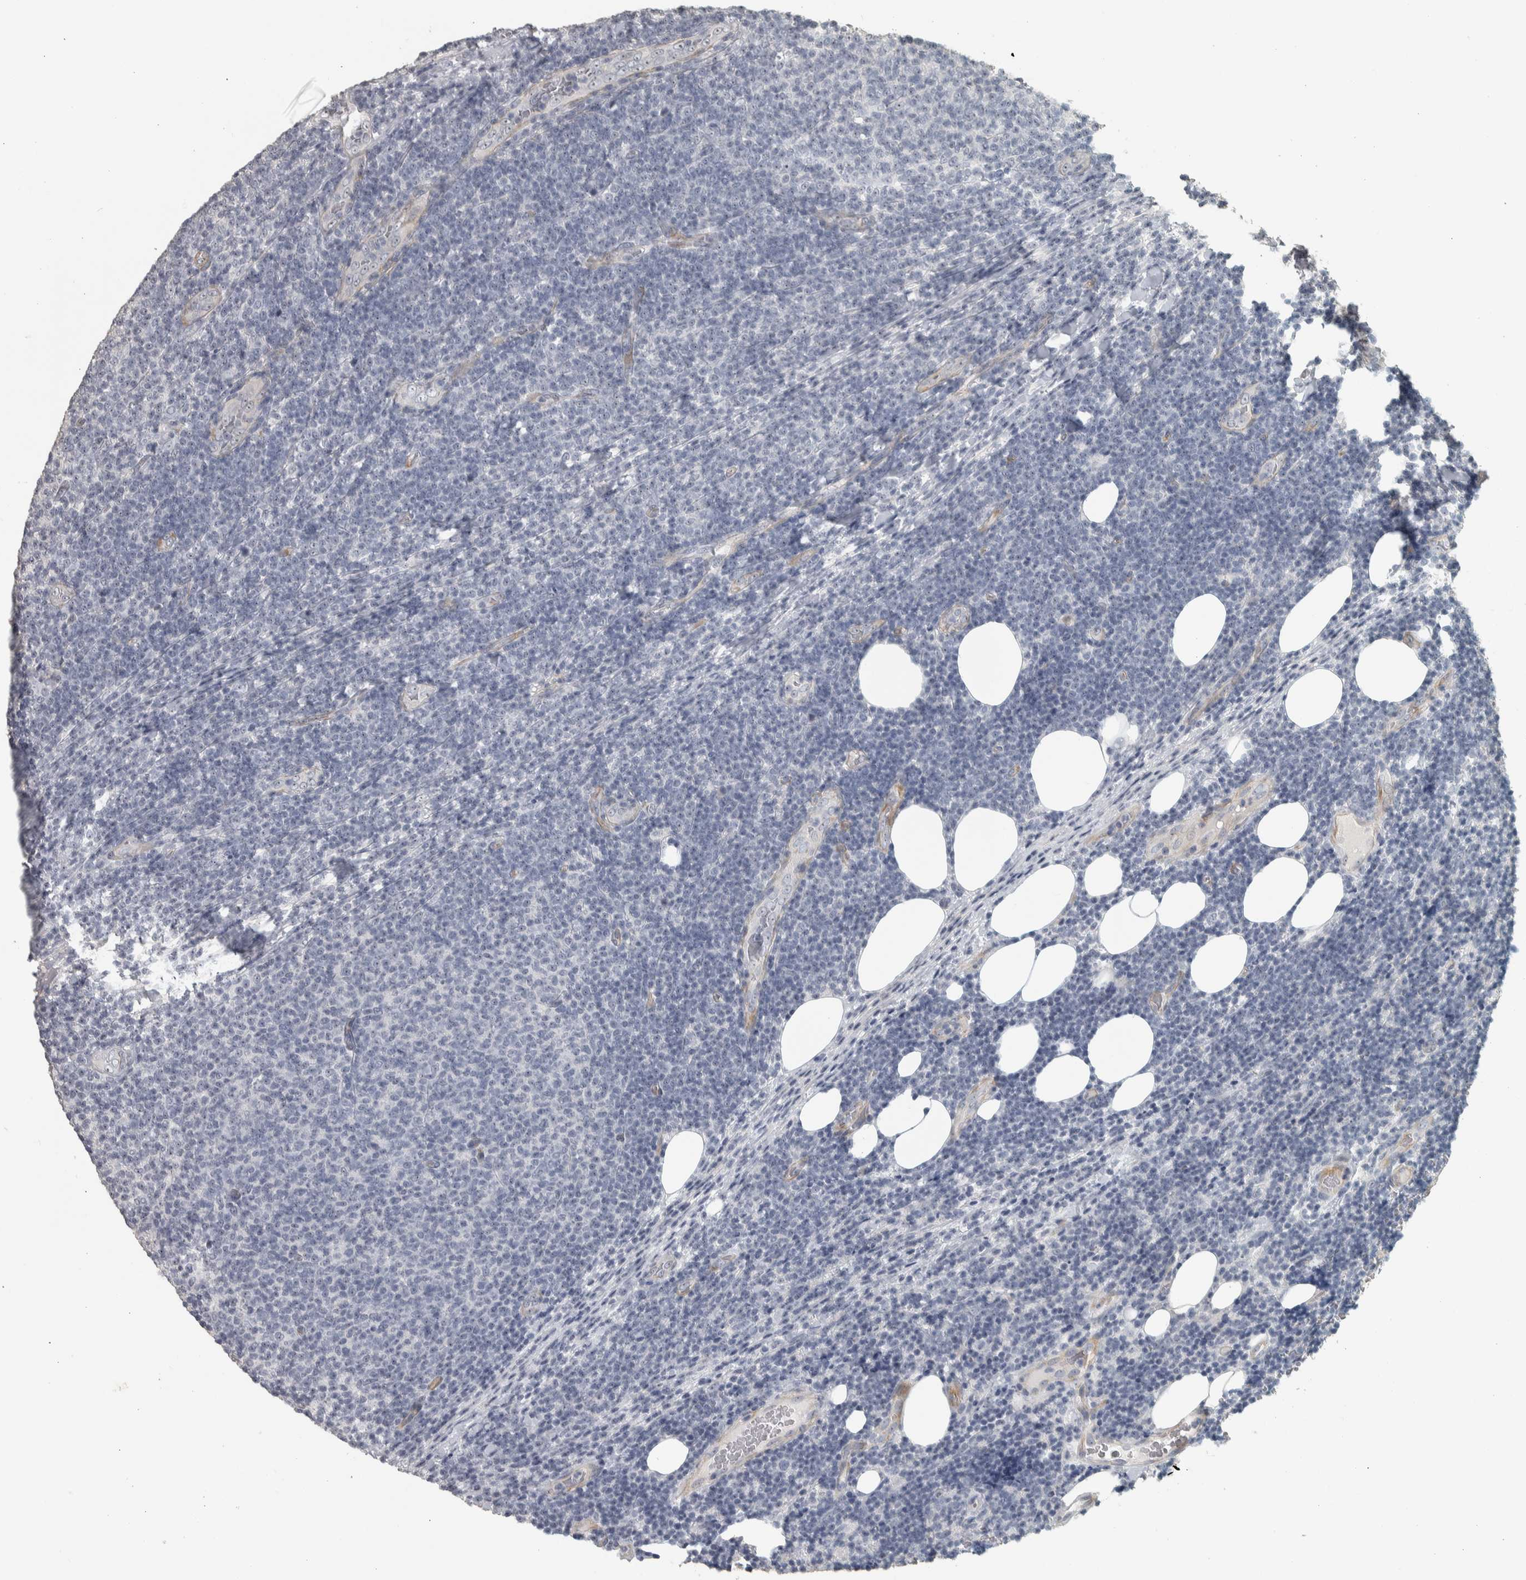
{"staining": {"intensity": "negative", "quantity": "none", "location": "none"}, "tissue": "lymphoma", "cell_type": "Tumor cells", "image_type": "cancer", "snomed": [{"axis": "morphology", "description": "Malignant lymphoma, non-Hodgkin's type, Low grade"}, {"axis": "topography", "description": "Lymph node"}], "caption": "DAB (3,3'-diaminobenzidine) immunohistochemical staining of human lymphoma displays no significant expression in tumor cells. (DAB immunohistochemistry with hematoxylin counter stain).", "gene": "DCAF10", "patient": {"sex": "male", "age": 66}}